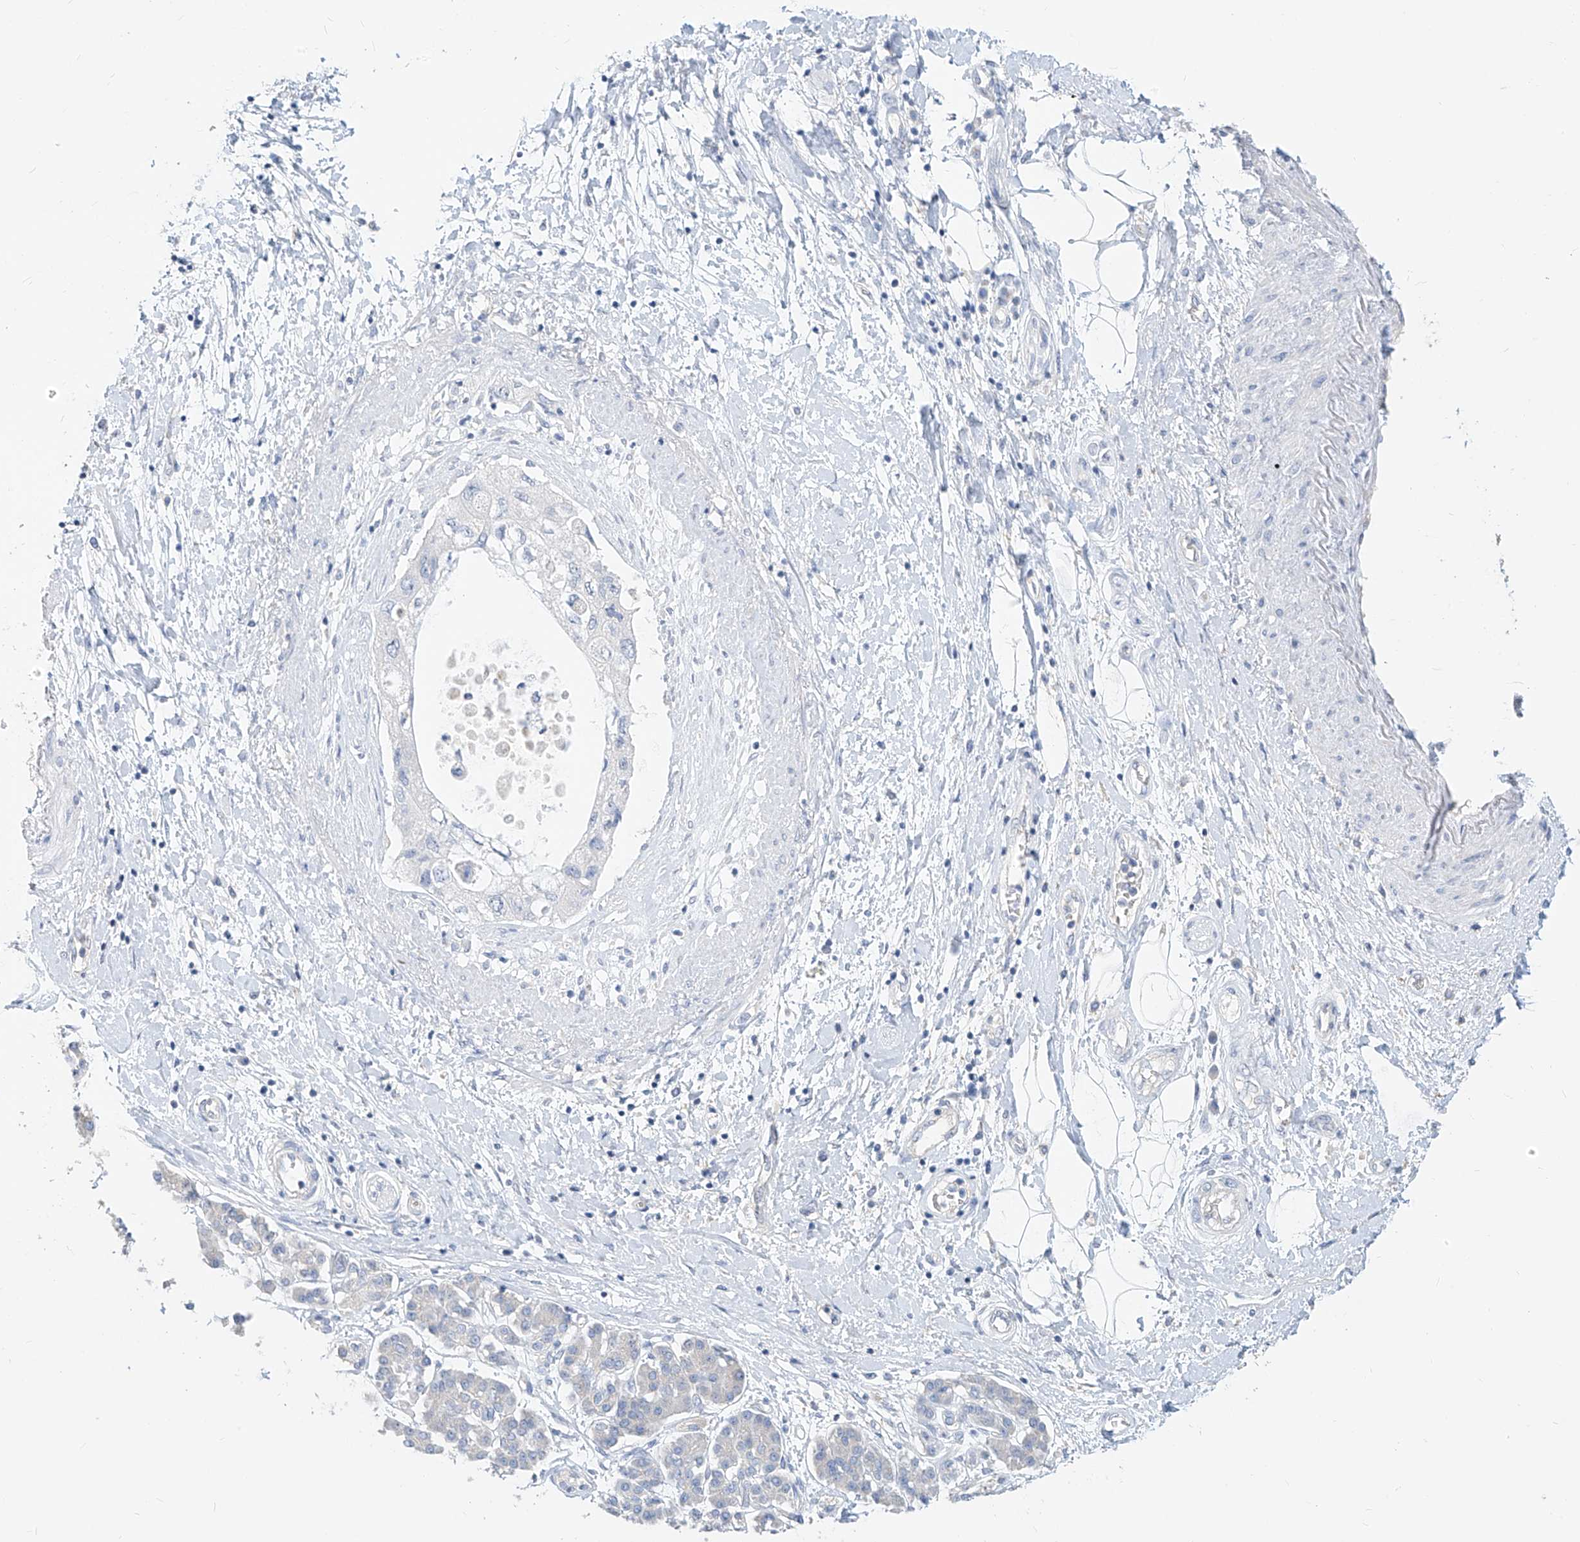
{"staining": {"intensity": "negative", "quantity": "none", "location": "none"}, "tissue": "pancreatic cancer", "cell_type": "Tumor cells", "image_type": "cancer", "snomed": [{"axis": "morphology", "description": "Adenocarcinoma, NOS"}, {"axis": "topography", "description": "Pancreas"}], "caption": "IHC image of adenocarcinoma (pancreatic) stained for a protein (brown), which displays no positivity in tumor cells.", "gene": "ZZEF1", "patient": {"sex": "female", "age": 73}}